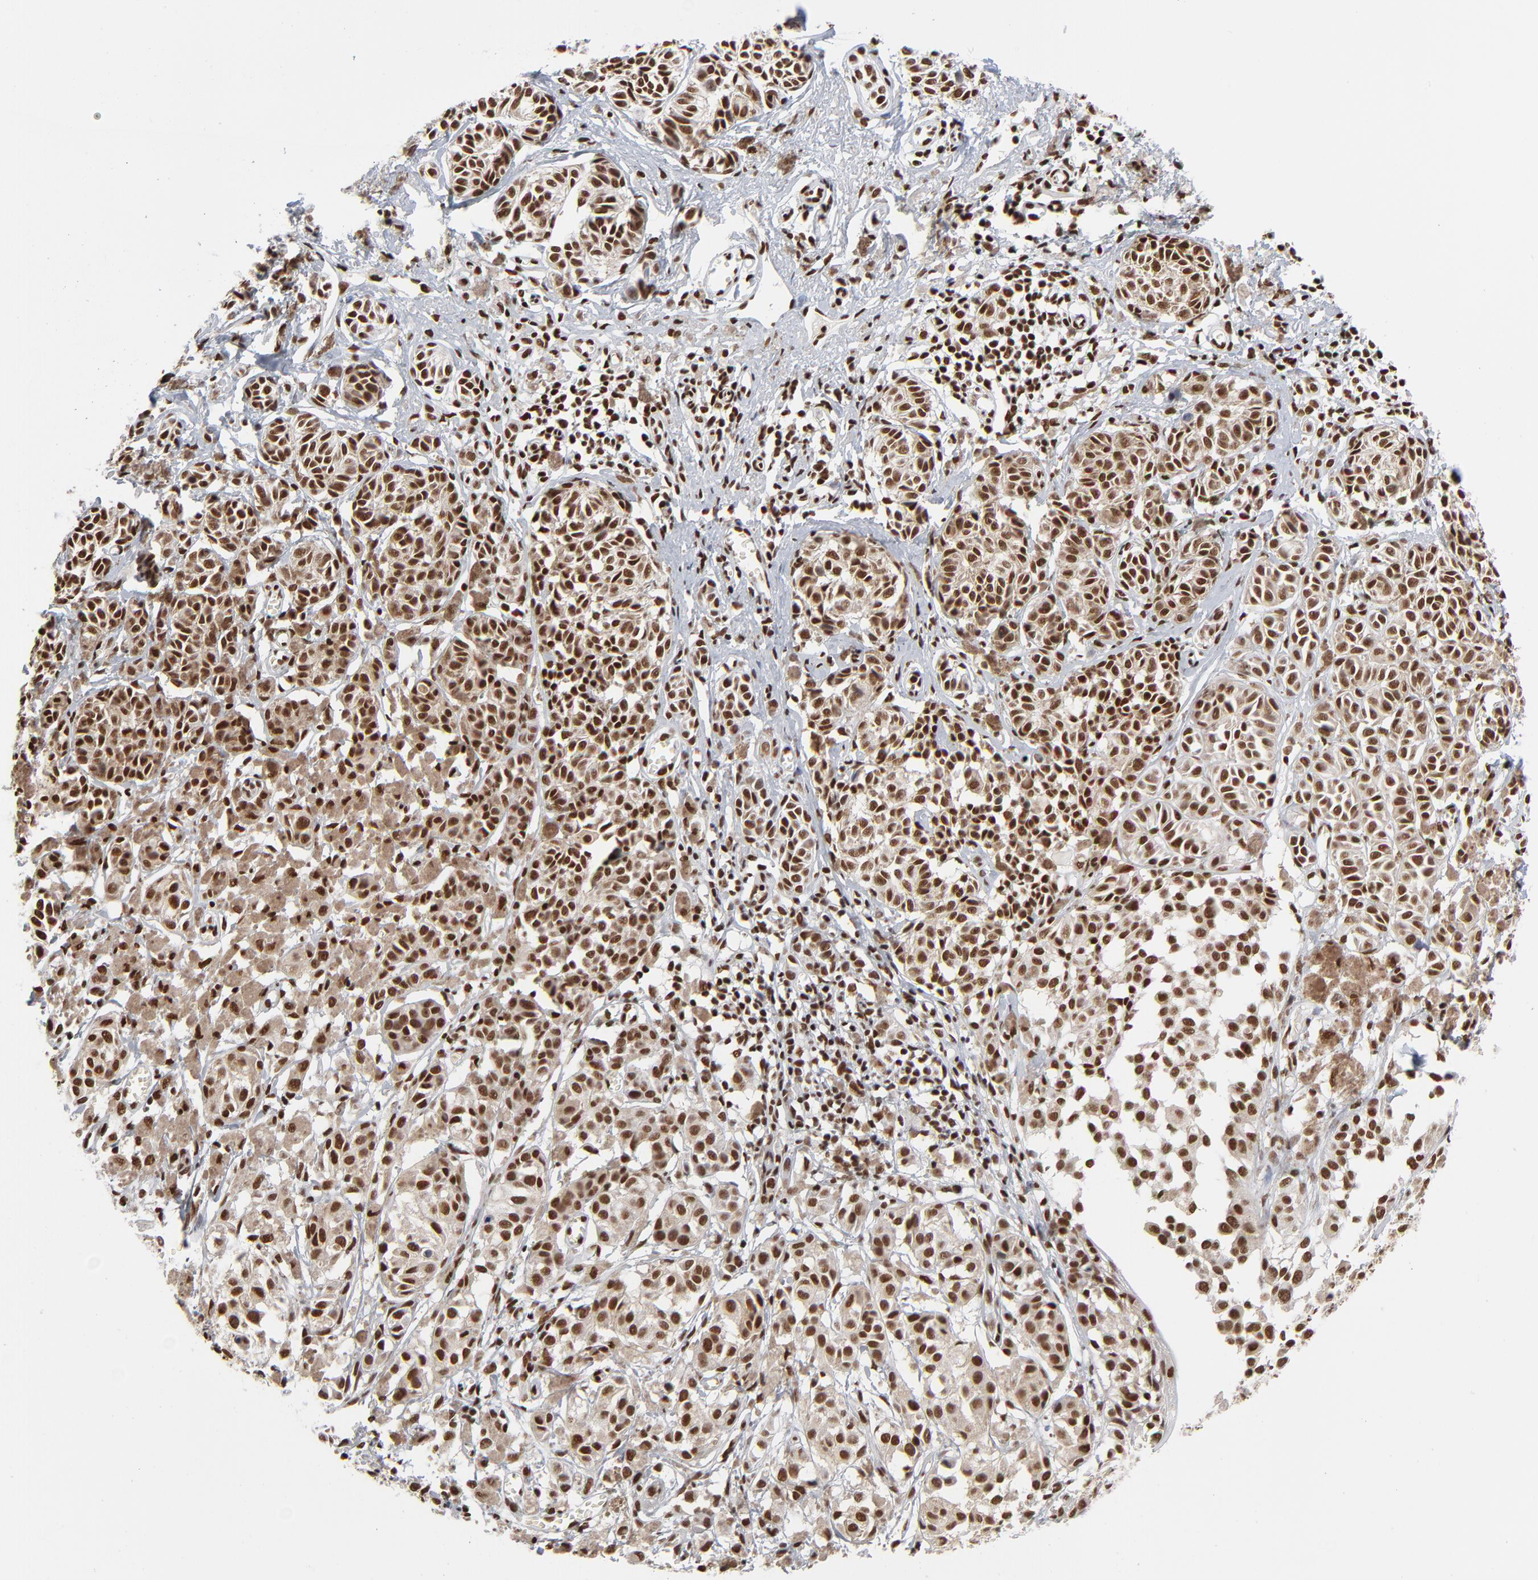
{"staining": {"intensity": "strong", "quantity": ">75%", "location": "nuclear"}, "tissue": "melanoma", "cell_type": "Tumor cells", "image_type": "cancer", "snomed": [{"axis": "morphology", "description": "Malignant melanoma, NOS"}, {"axis": "topography", "description": "Skin"}], "caption": "Protein expression by immunohistochemistry (IHC) displays strong nuclear positivity in about >75% of tumor cells in malignant melanoma. The staining was performed using DAB, with brown indicating positive protein expression. Nuclei are stained blue with hematoxylin.", "gene": "CREB1", "patient": {"sex": "male", "age": 76}}